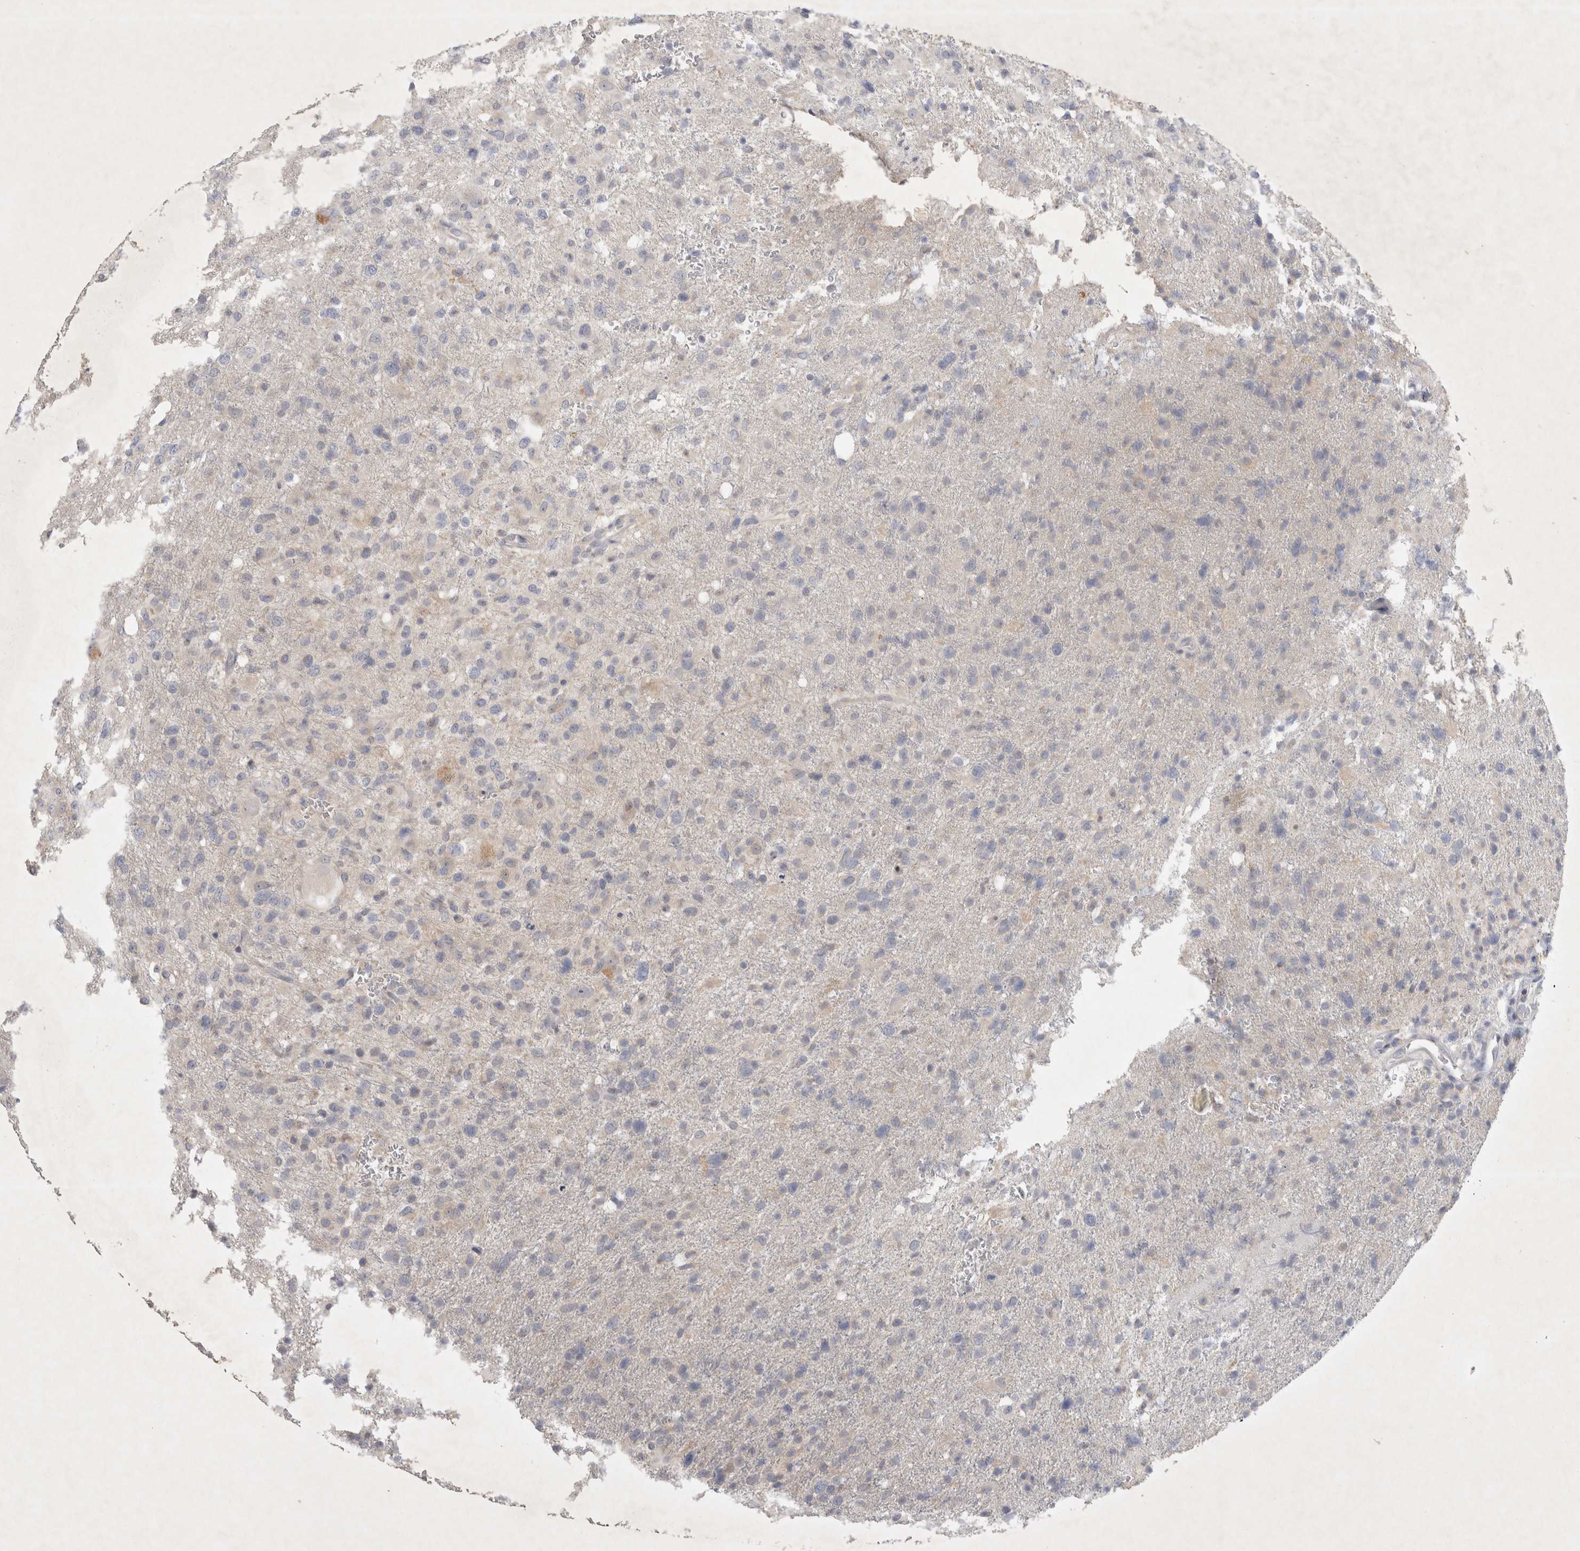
{"staining": {"intensity": "negative", "quantity": "none", "location": "none"}, "tissue": "glioma", "cell_type": "Tumor cells", "image_type": "cancer", "snomed": [{"axis": "morphology", "description": "Glioma, malignant, High grade"}, {"axis": "topography", "description": "Brain"}], "caption": "Photomicrograph shows no significant protein positivity in tumor cells of glioma.", "gene": "BZW2", "patient": {"sex": "female", "age": 57}}